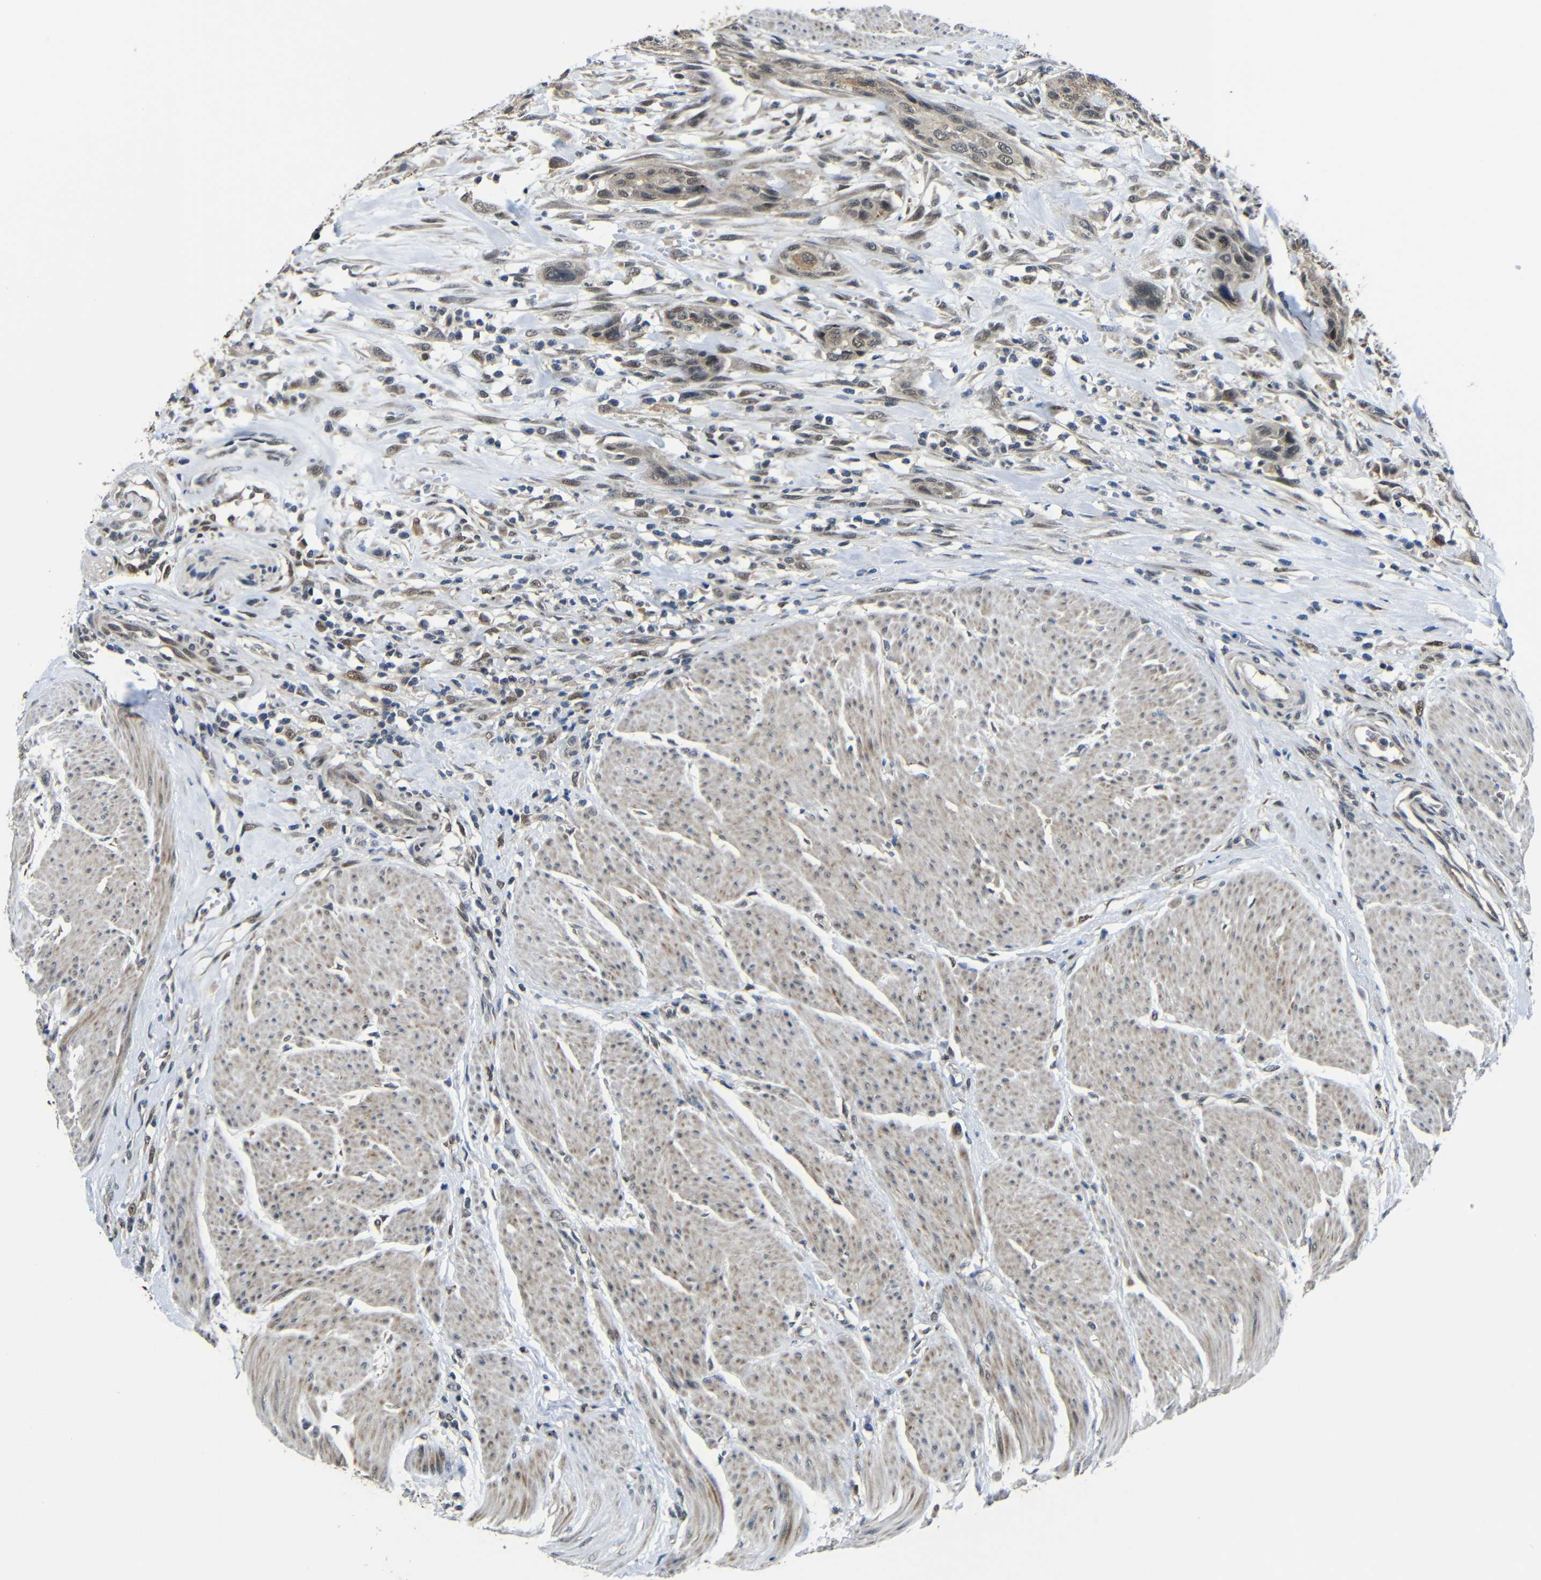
{"staining": {"intensity": "weak", "quantity": ">75%", "location": "cytoplasmic/membranous"}, "tissue": "urothelial cancer", "cell_type": "Tumor cells", "image_type": "cancer", "snomed": [{"axis": "morphology", "description": "Urothelial carcinoma, High grade"}, {"axis": "topography", "description": "Urinary bladder"}], "caption": "Protein staining of urothelial cancer tissue demonstrates weak cytoplasmic/membranous staining in approximately >75% of tumor cells.", "gene": "FAM172A", "patient": {"sex": "male", "age": 35}}